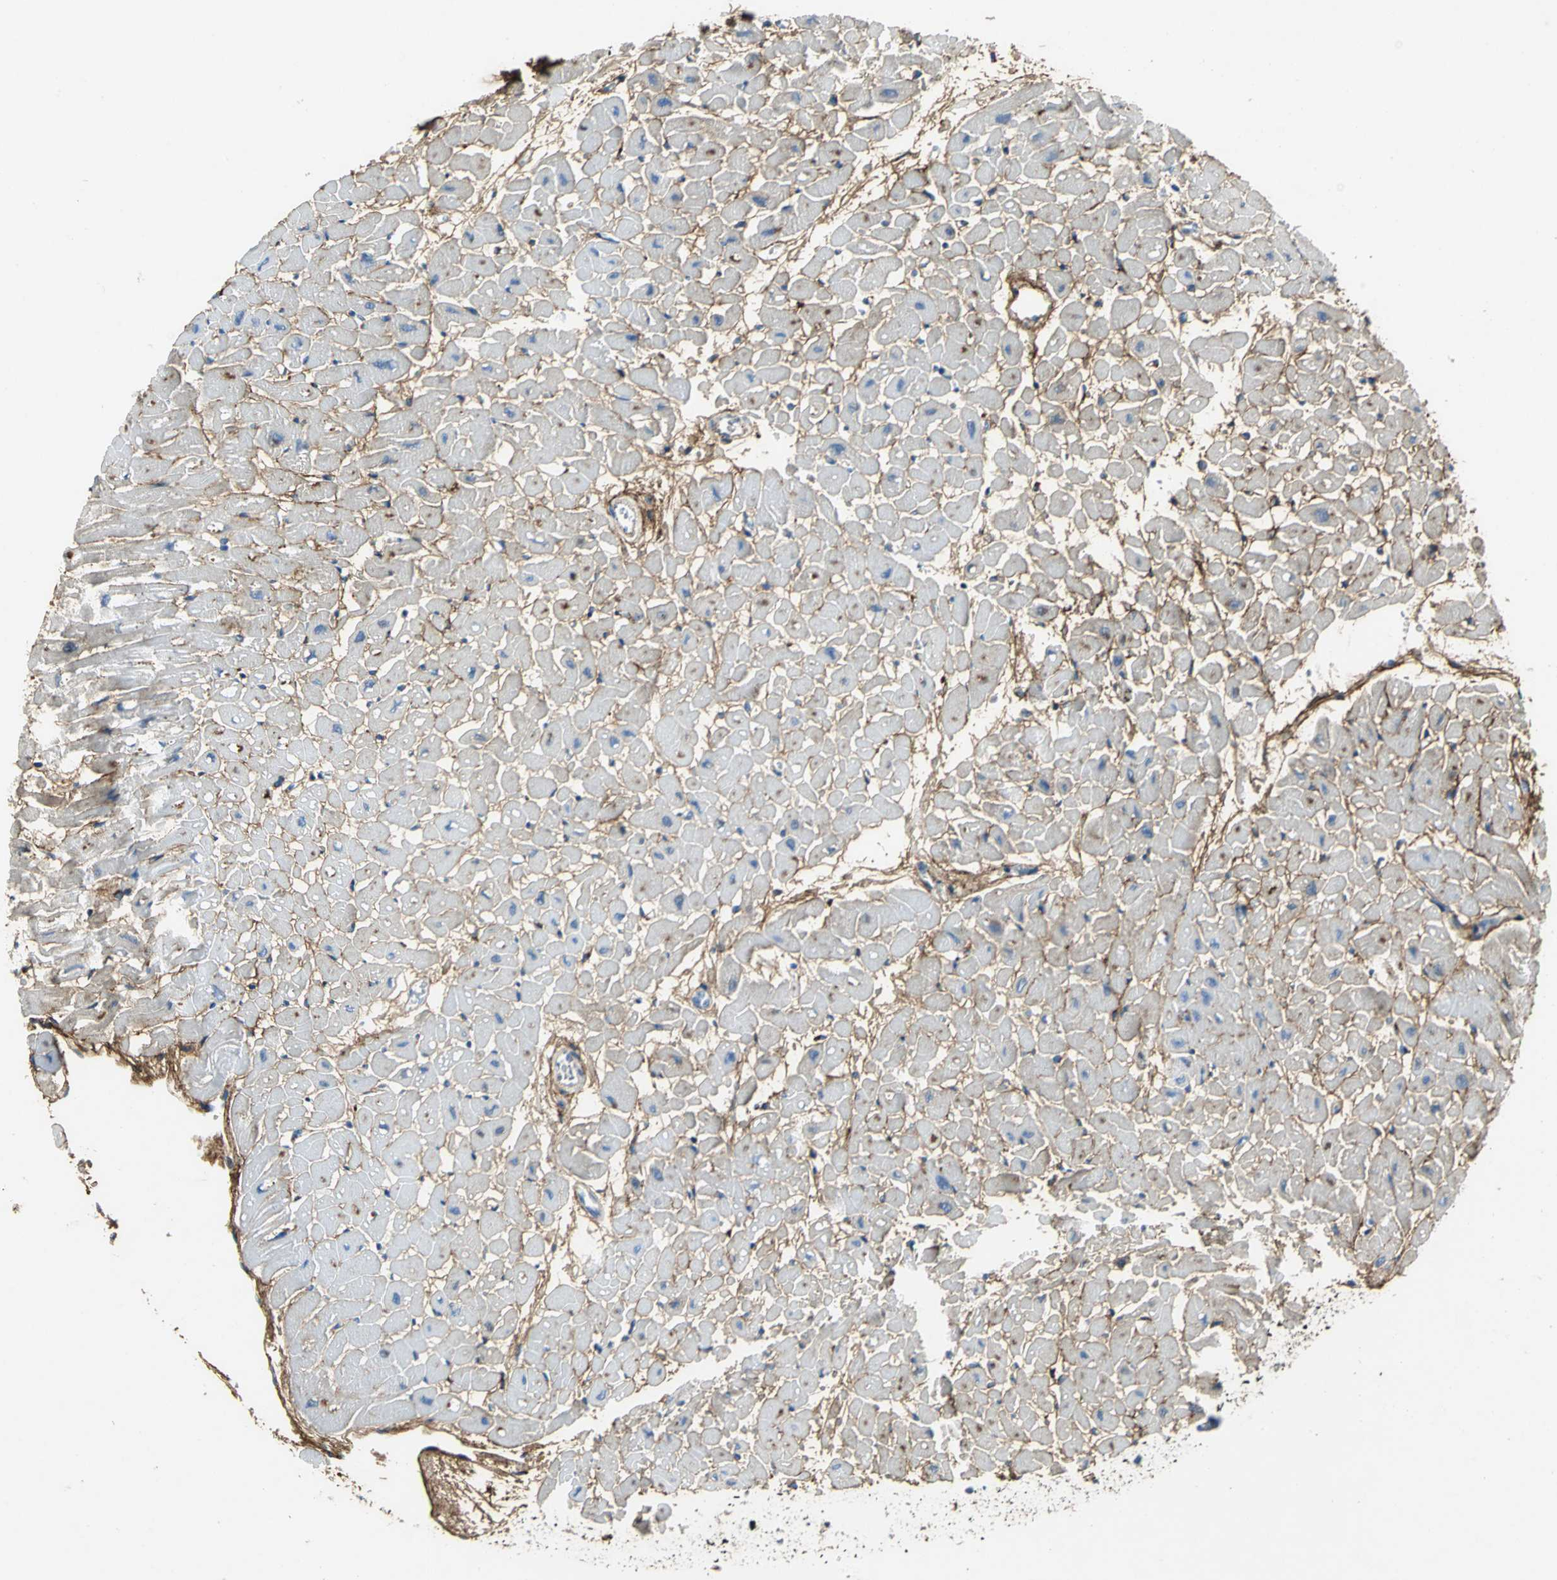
{"staining": {"intensity": "moderate", "quantity": ">75%", "location": "cytoplasmic/membranous"}, "tissue": "heart muscle", "cell_type": "Cardiomyocytes", "image_type": "normal", "snomed": [{"axis": "morphology", "description": "Normal tissue, NOS"}, {"axis": "topography", "description": "Heart"}], "caption": "Protein staining by immunohistochemistry shows moderate cytoplasmic/membranous expression in about >75% of cardiomyocytes in benign heart muscle.", "gene": "EFNB3", "patient": {"sex": "male", "age": 45}}